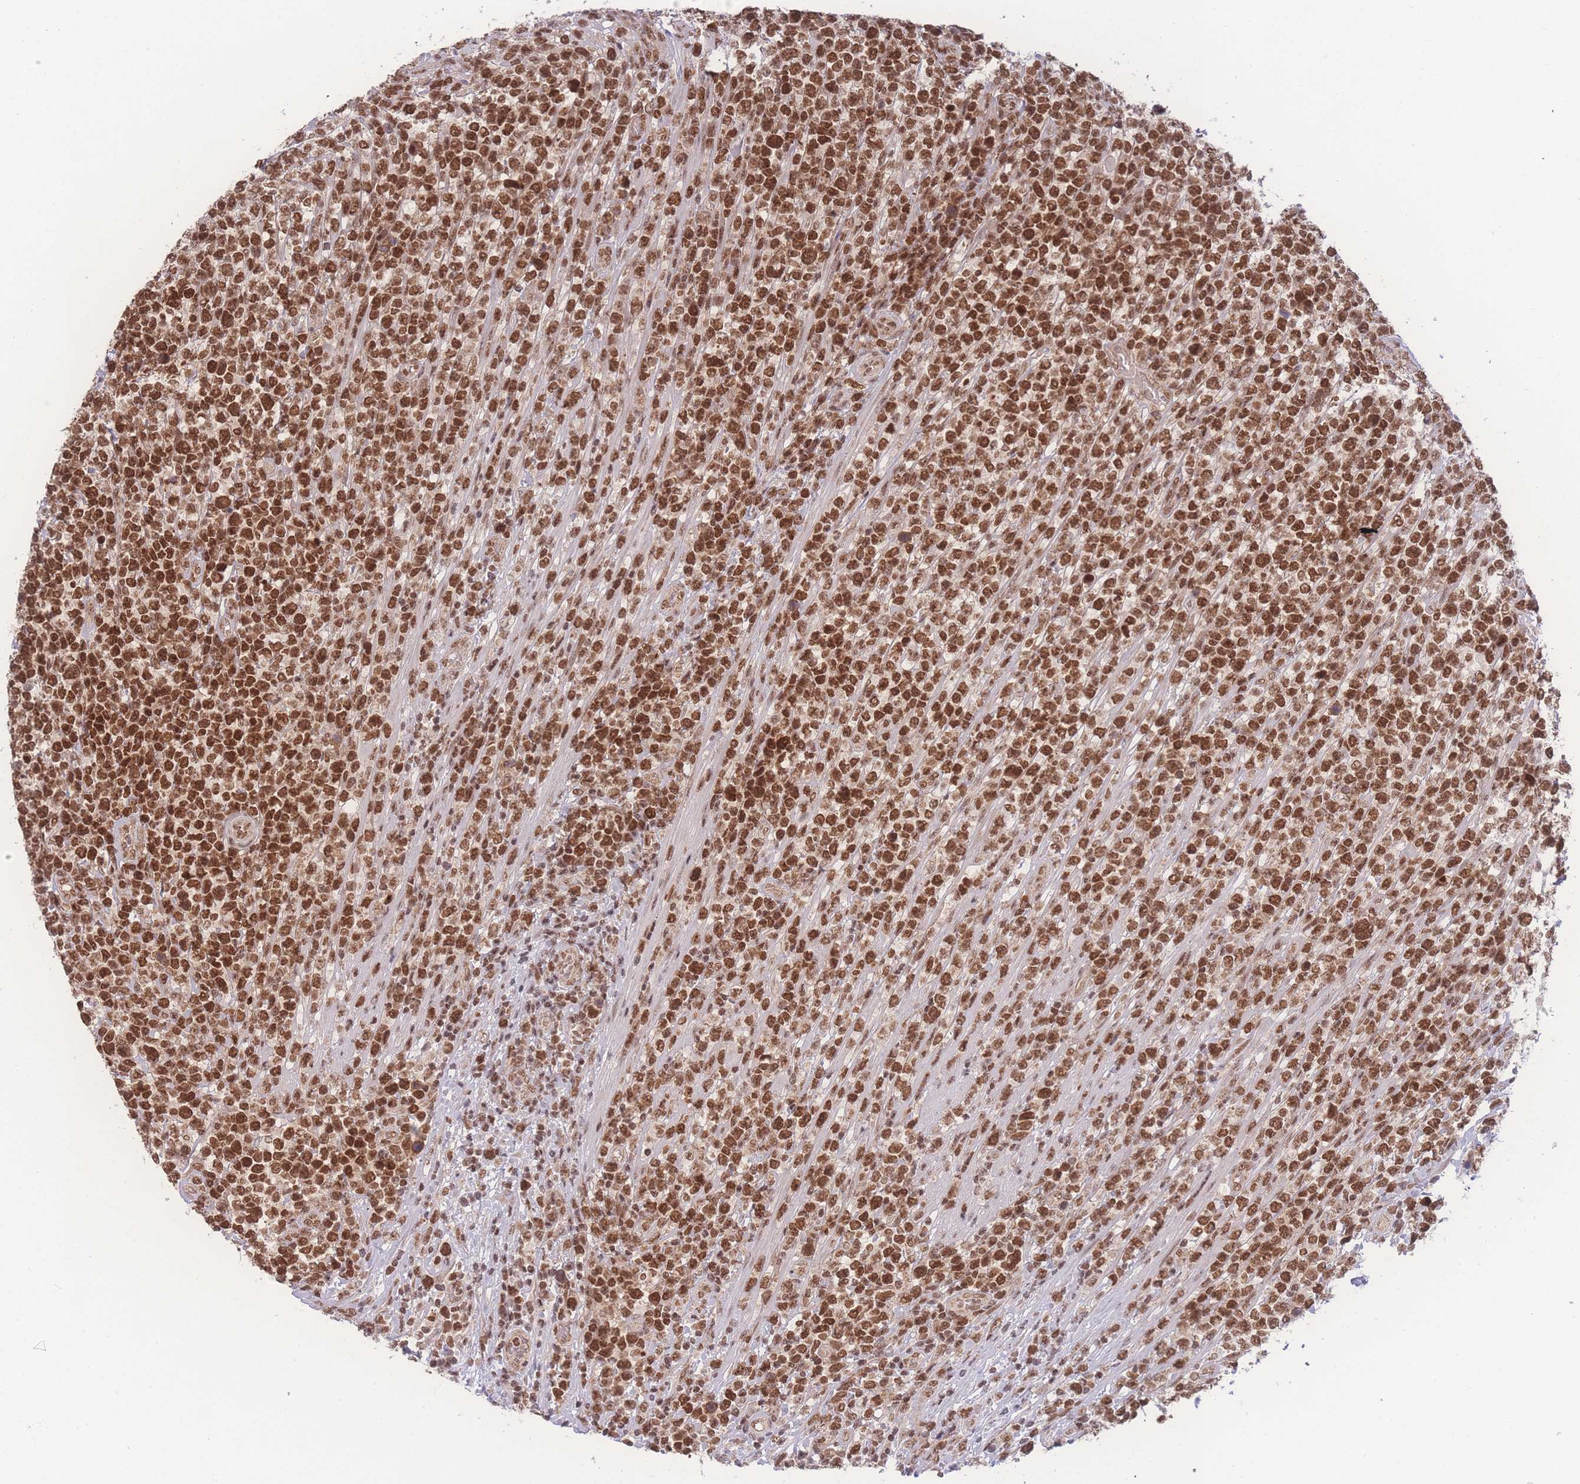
{"staining": {"intensity": "strong", "quantity": ">75%", "location": "nuclear"}, "tissue": "lymphoma", "cell_type": "Tumor cells", "image_type": "cancer", "snomed": [{"axis": "morphology", "description": "Malignant lymphoma, non-Hodgkin's type, High grade"}, {"axis": "topography", "description": "Soft tissue"}], "caption": "Strong nuclear expression for a protein is appreciated in approximately >75% of tumor cells of lymphoma using immunohistochemistry (IHC).", "gene": "RAVER1", "patient": {"sex": "female", "age": 56}}